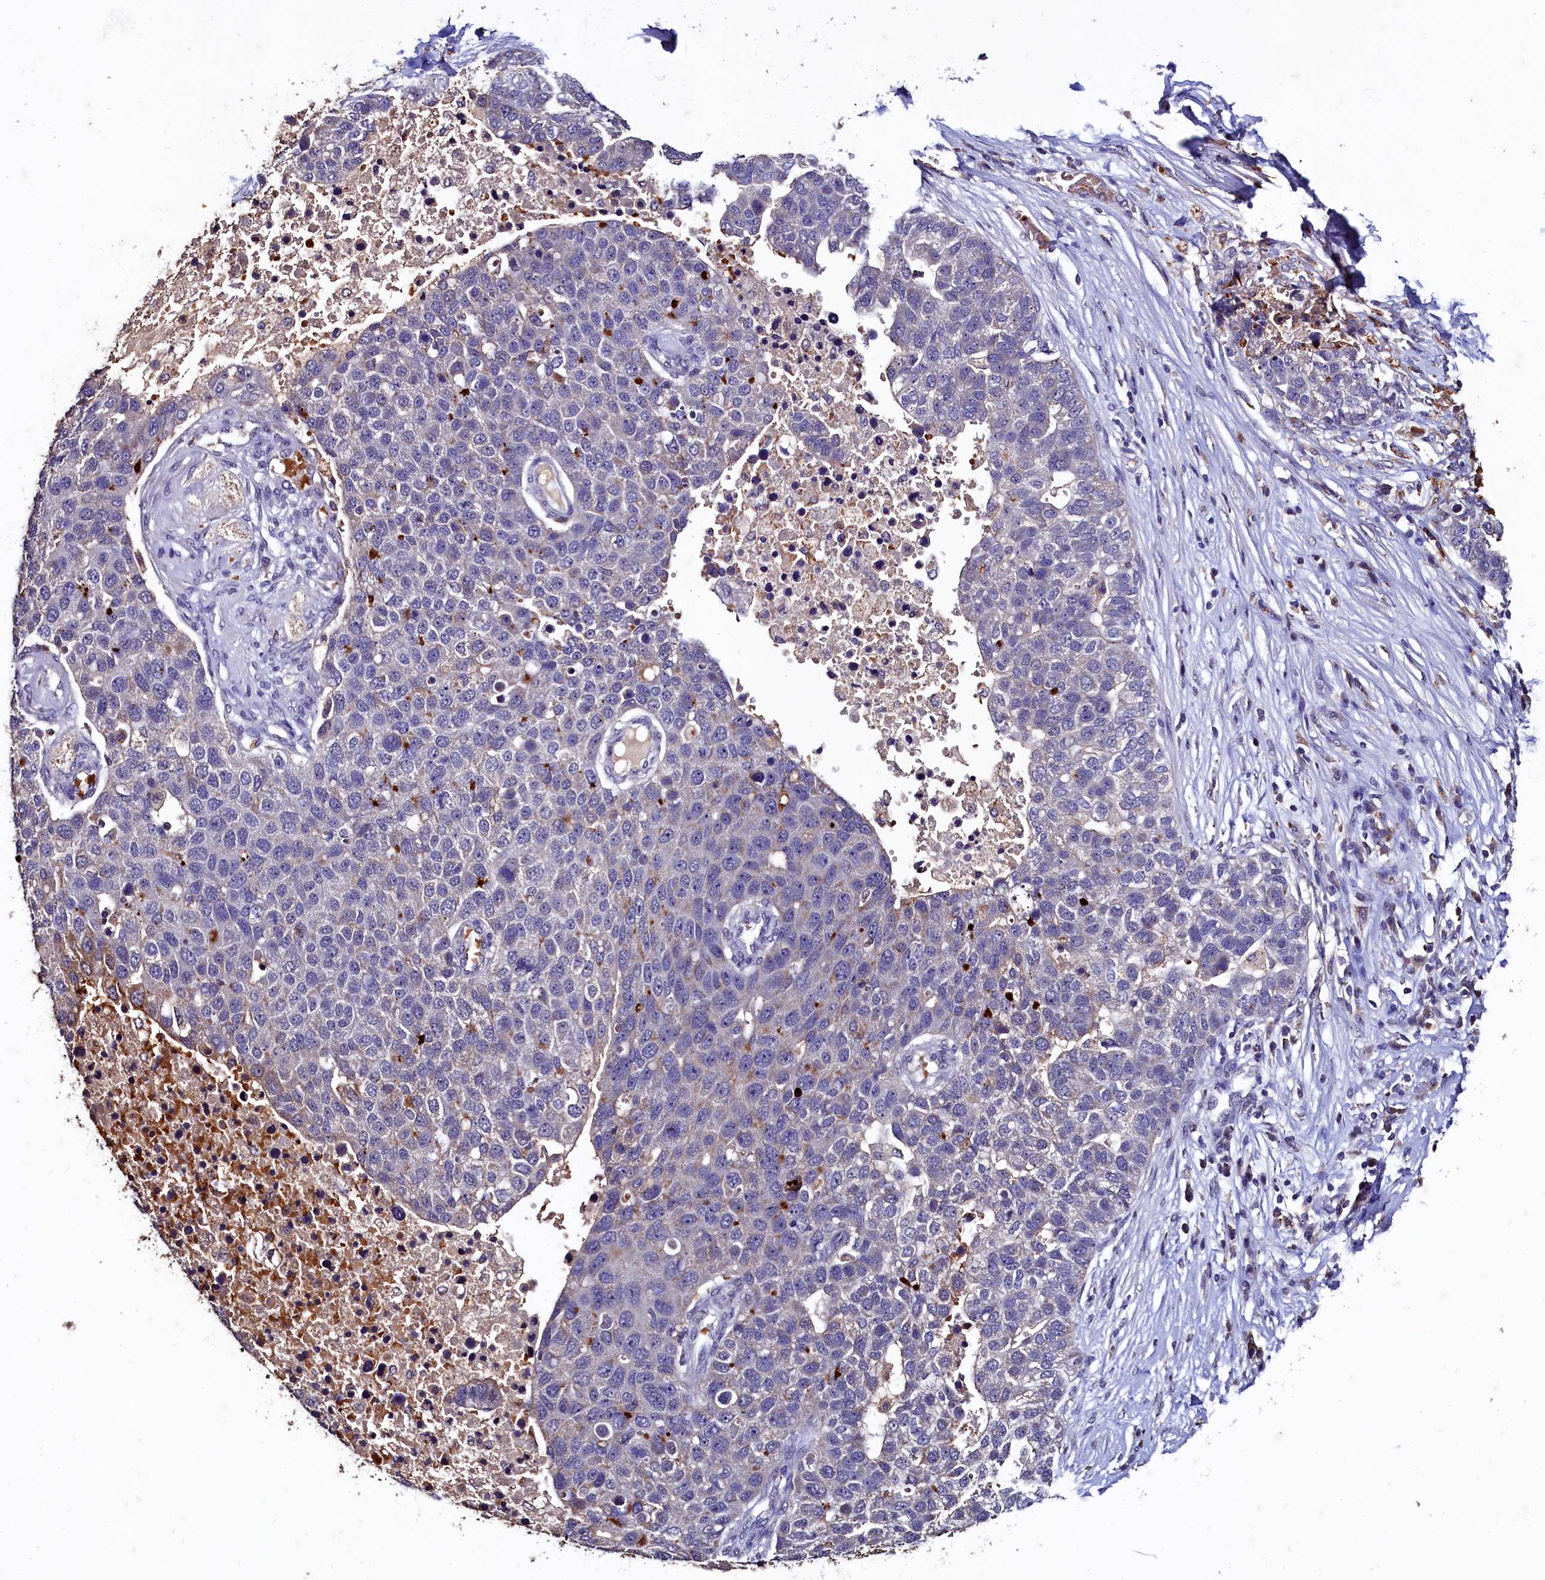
{"staining": {"intensity": "negative", "quantity": "none", "location": "none"}, "tissue": "pancreatic cancer", "cell_type": "Tumor cells", "image_type": "cancer", "snomed": [{"axis": "morphology", "description": "Adenocarcinoma, NOS"}, {"axis": "topography", "description": "Pancreas"}], "caption": "An image of human pancreatic cancer is negative for staining in tumor cells.", "gene": "CSTPP1", "patient": {"sex": "female", "age": 61}}